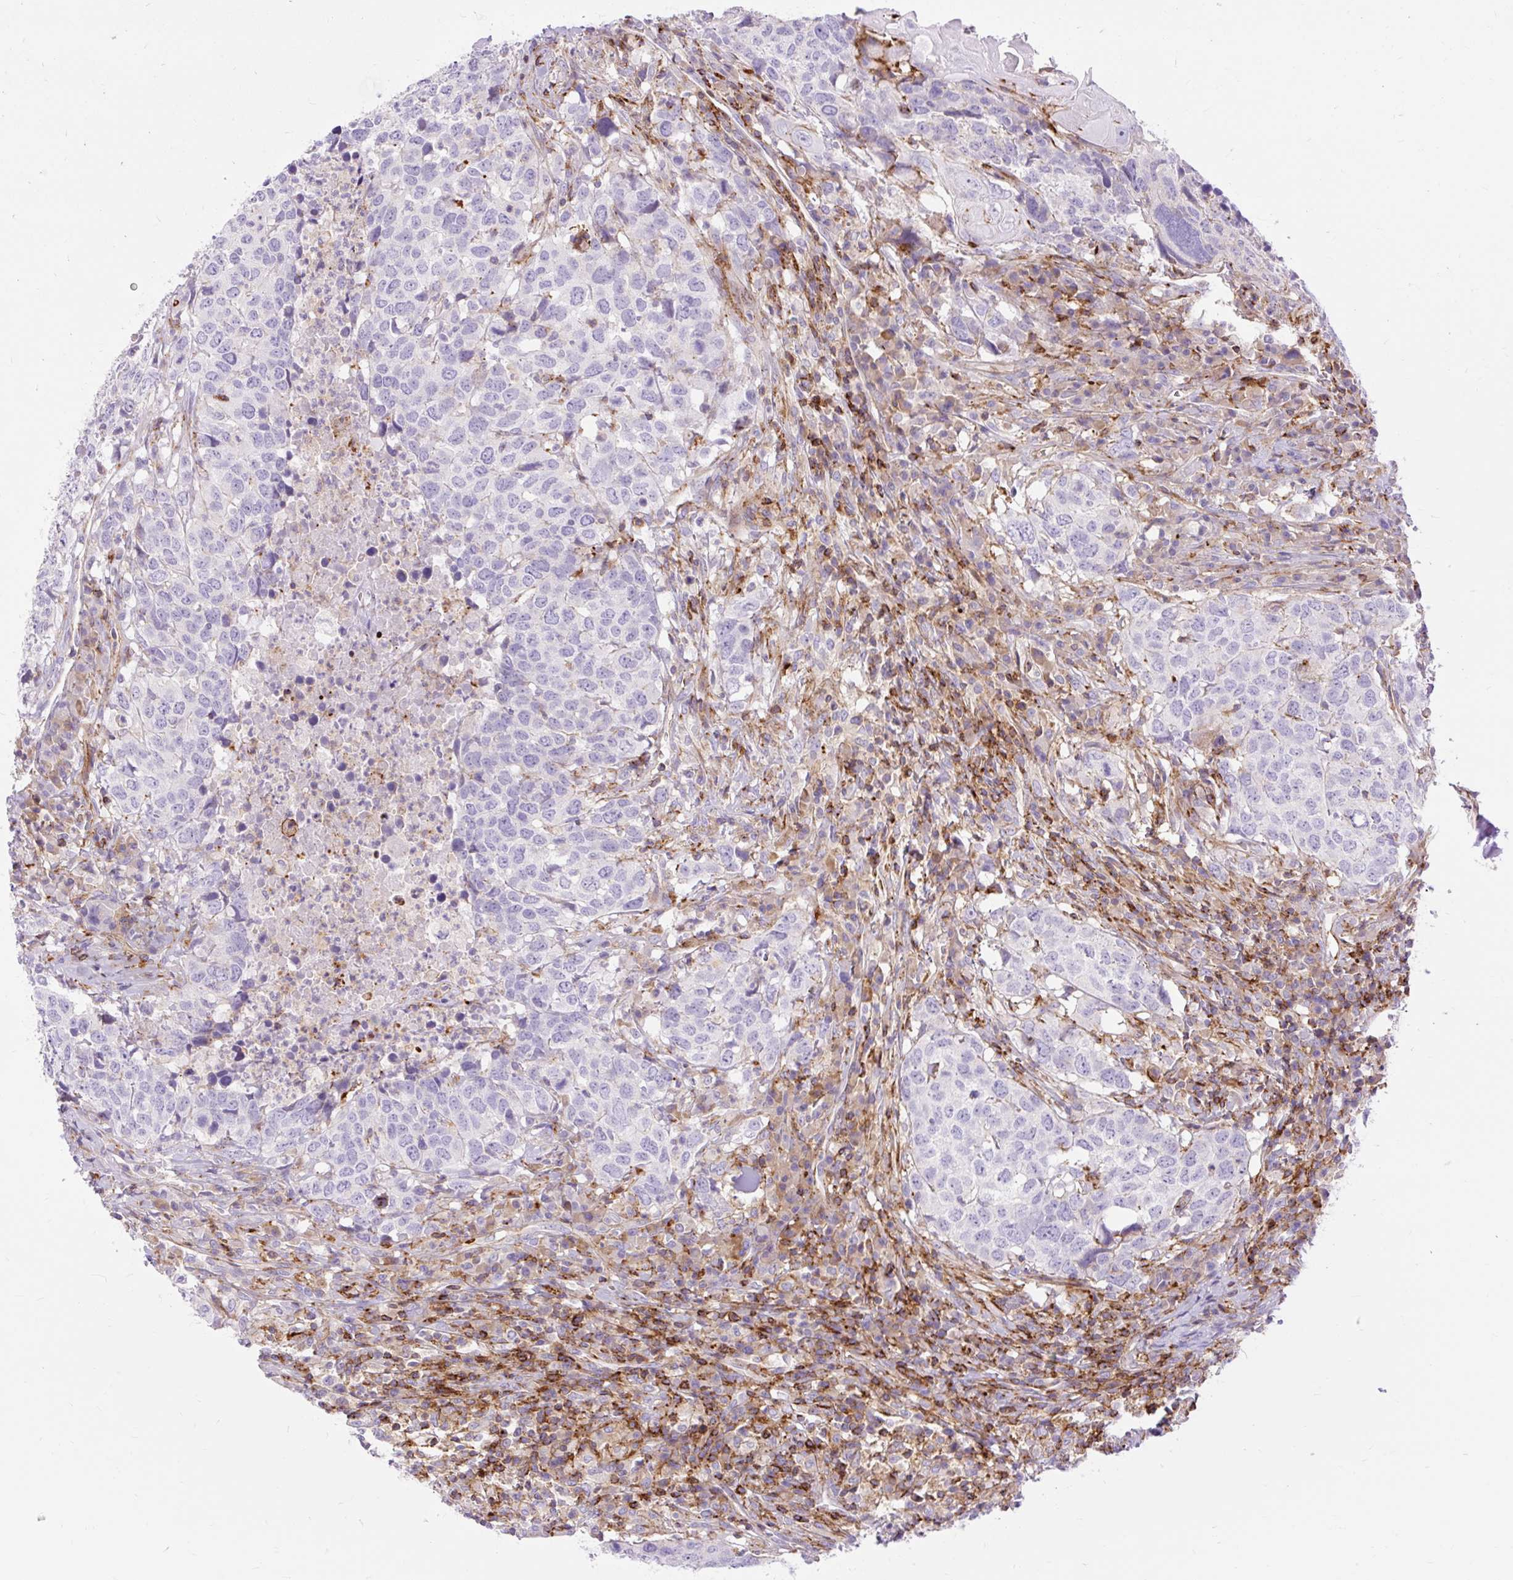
{"staining": {"intensity": "negative", "quantity": "none", "location": "none"}, "tissue": "head and neck cancer", "cell_type": "Tumor cells", "image_type": "cancer", "snomed": [{"axis": "morphology", "description": "Normal tissue, NOS"}, {"axis": "morphology", "description": "Squamous cell carcinoma, NOS"}, {"axis": "topography", "description": "Skeletal muscle"}, {"axis": "topography", "description": "Vascular tissue"}, {"axis": "topography", "description": "Peripheral nerve tissue"}, {"axis": "topography", "description": "Head-Neck"}], "caption": "Immunohistochemical staining of head and neck cancer (squamous cell carcinoma) displays no significant staining in tumor cells.", "gene": "CORO7-PAM16", "patient": {"sex": "male", "age": 66}}